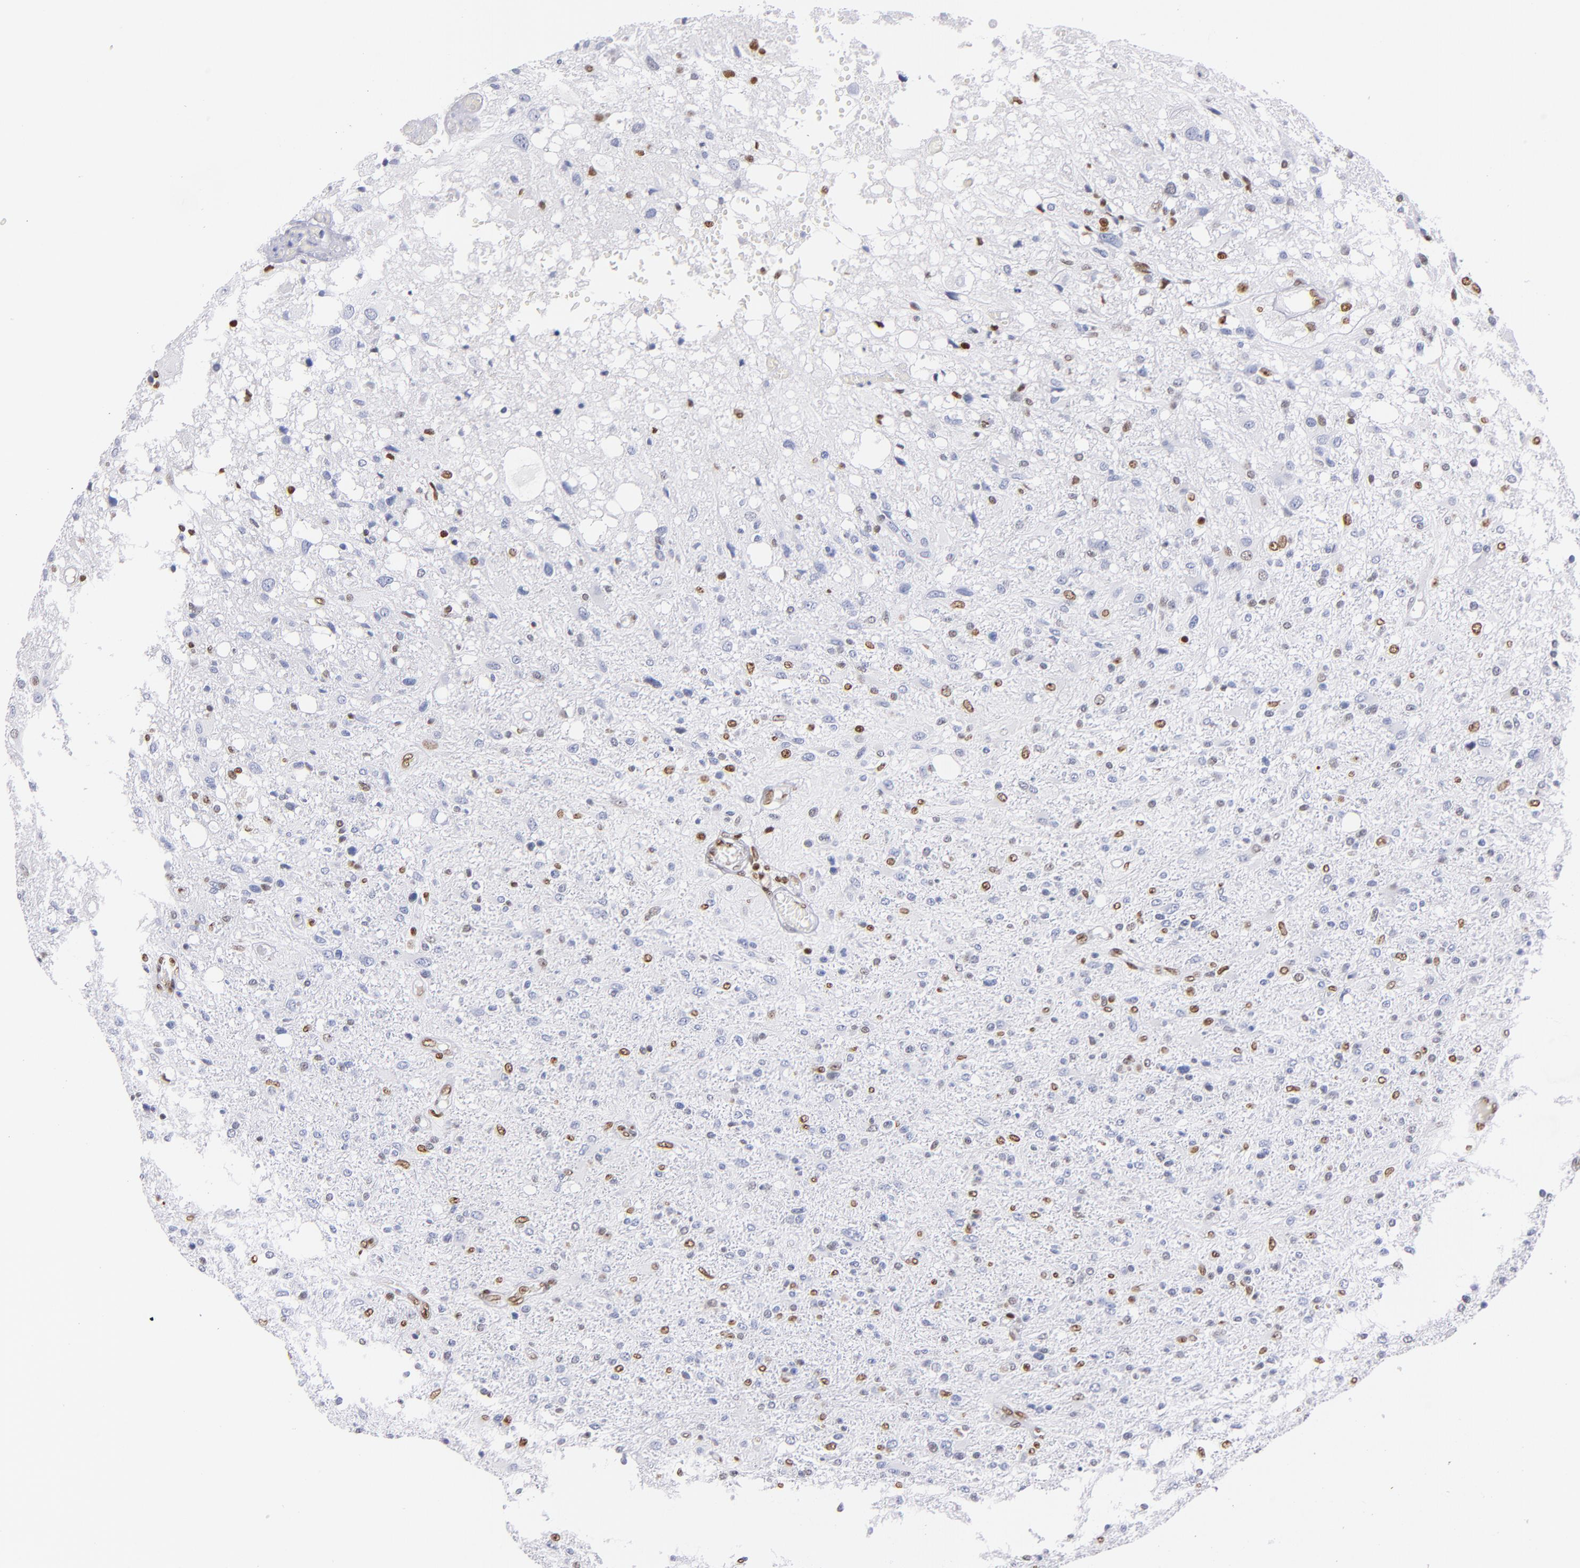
{"staining": {"intensity": "moderate", "quantity": "25%-75%", "location": "nuclear"}, "tissue": "glioma", "cell_type": "Tumor cells", "image_type": "cancer", "snomed": [{"axis": "morphology", "description": "Glioma, malignant, High grade"}, {"axis": "topography", "description": "Cerebral cortex"}], "caption": "This micrograph exhibits glioma stained with IHC to label a protein in brown. The nuclear of tumor cells show moderate positivity for the protein. Nuclei are counter-stained blue.", "gene": "IFI16", "patient": {"sex": "male", "age": 76}}